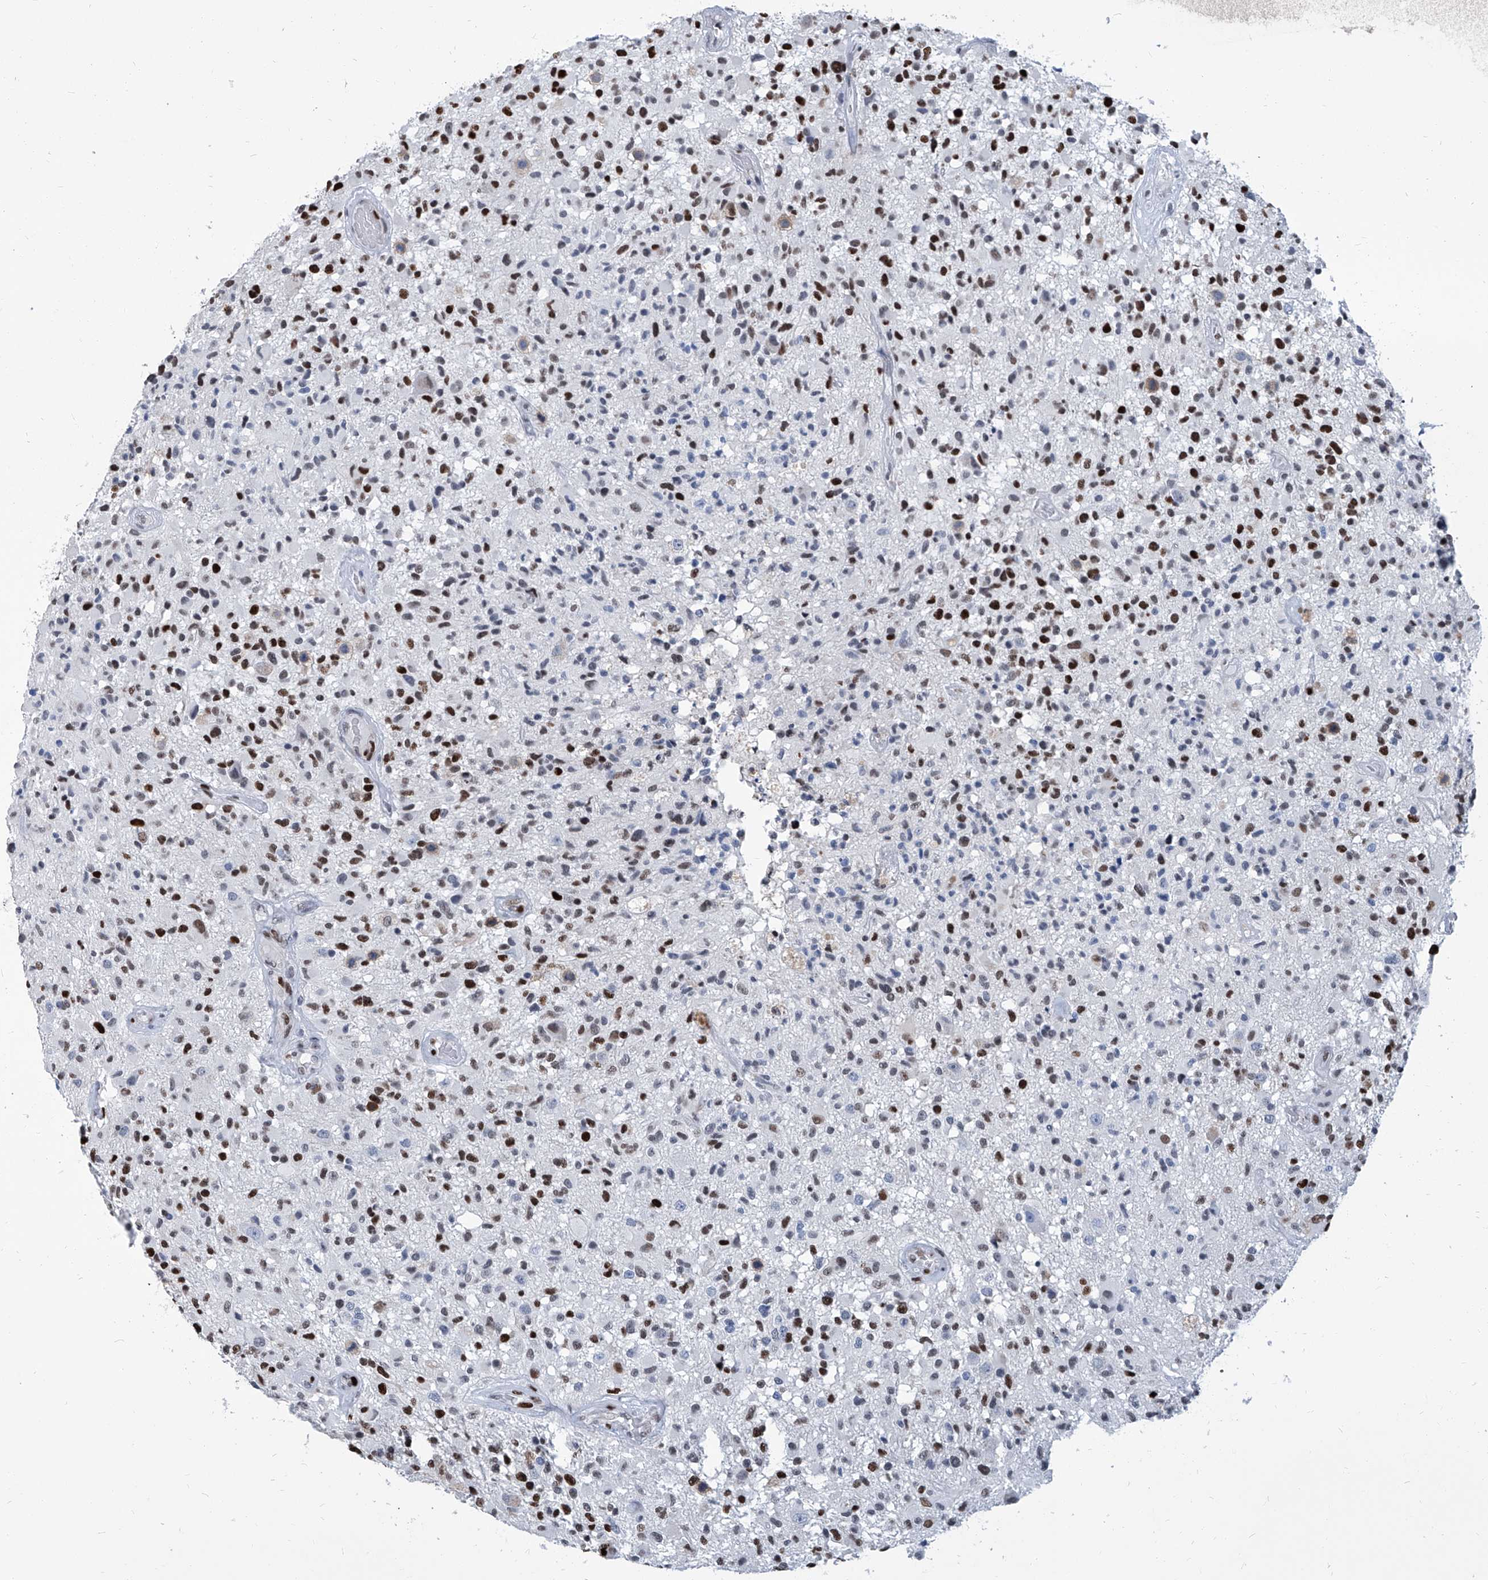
{"staining": {"intensity": "strong", "quantity": "25%-75%", "location": "nuclear"}, "tissue": "glioma", "cell_type": "Tumor cells", "image_type": "cancer", "snomed": [{"axis": "morphology", "description": "Glioma, malignant, High grade"}, {"axis": "morphology", "description": "Glioblastoma, NOS"}, {"axis": "topography", "description": "Brain"}], "caption": "Immunohistochemical staining of glioma displays strong nuclear protein positivity in about 25%-75% of tumor cells.", "gene": "PCNA", "patient": {"sex": "male", "age": 60}}